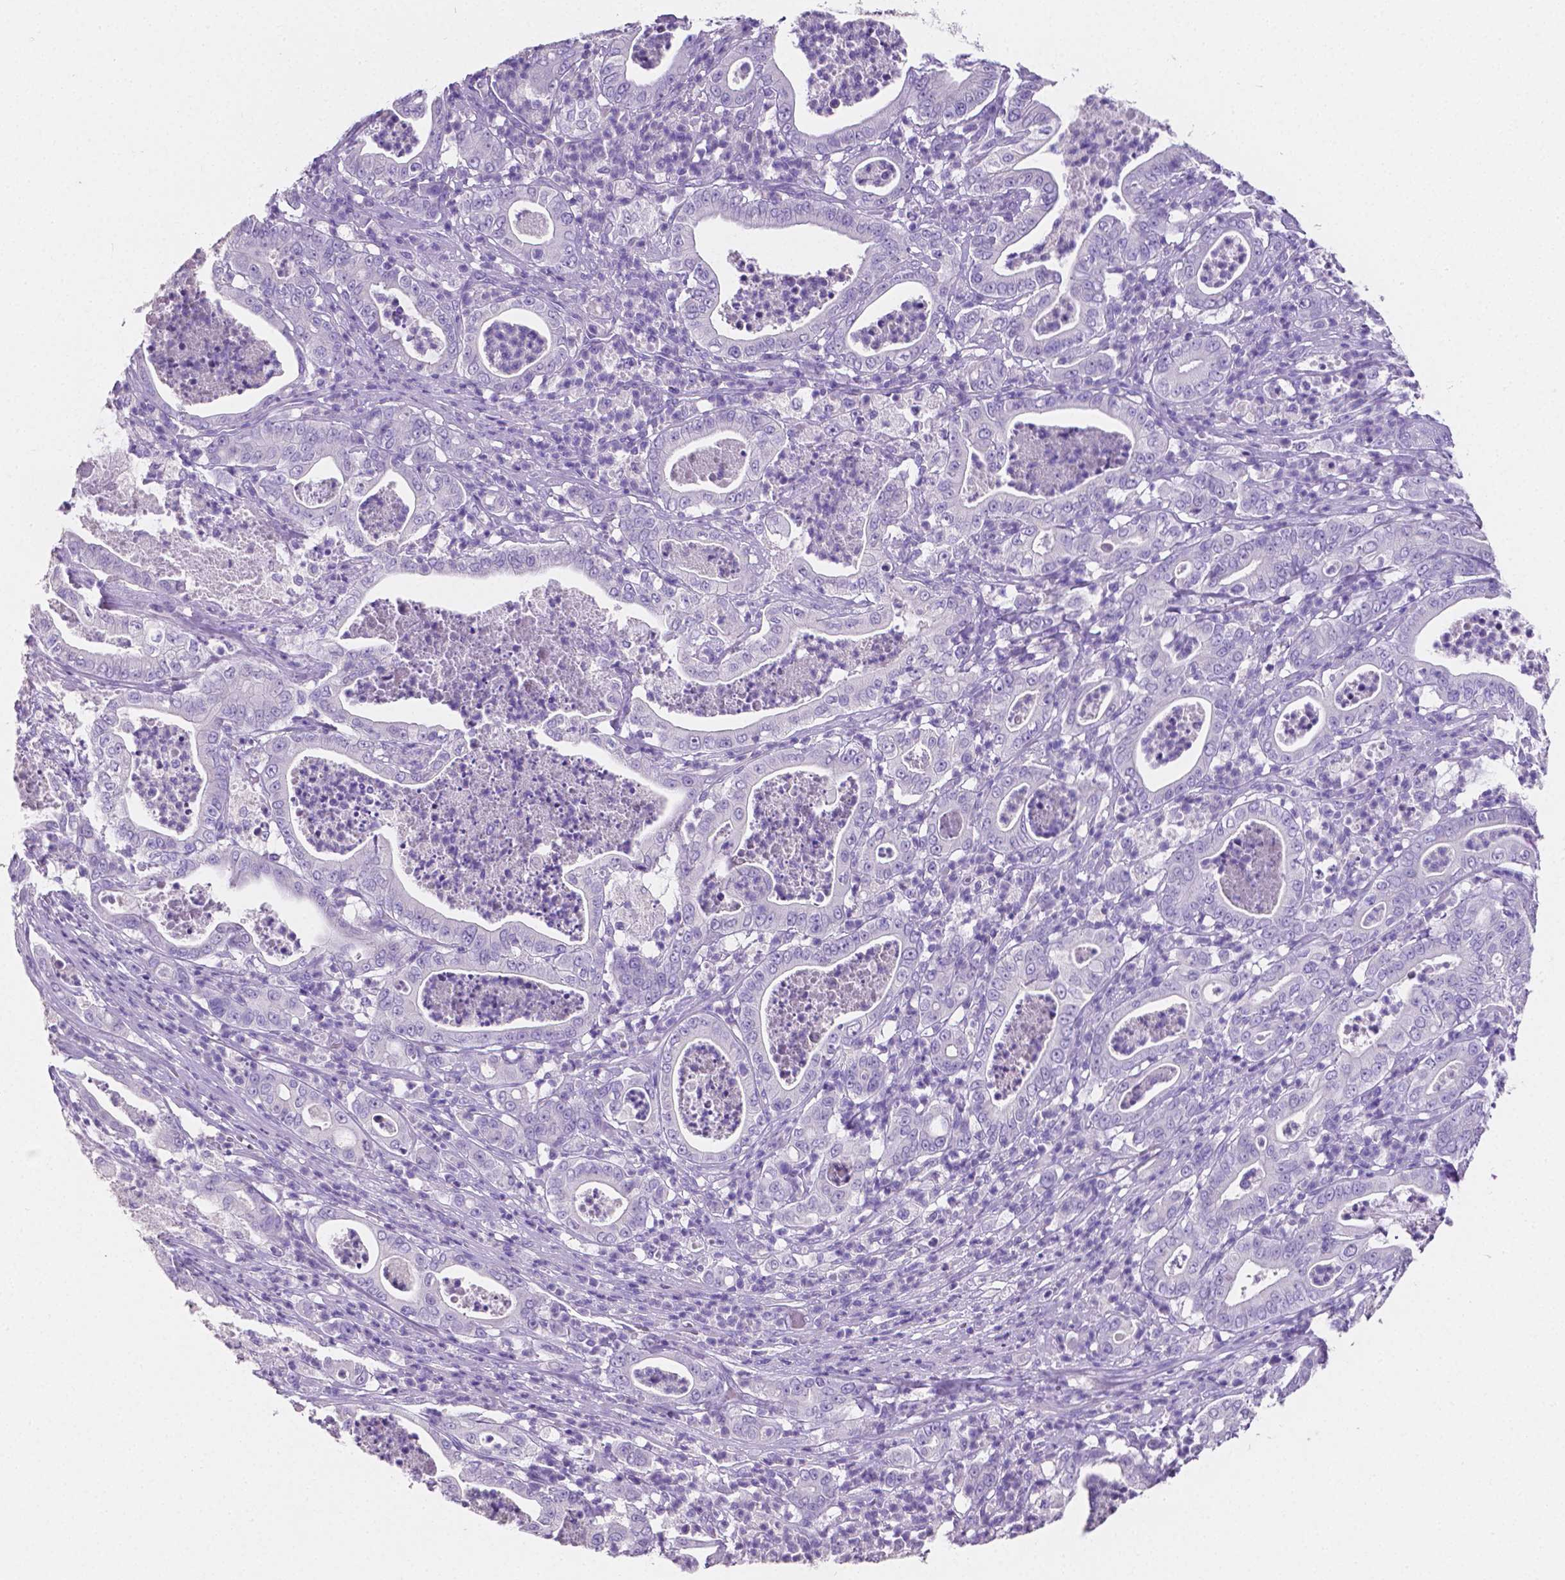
{"staining": {"intensity": "negative", "quantity": "none", "location": "none"}, "tissue": "pancreatic cancer", "cell_type": "Tumor cells", "image_type": "cancer", "snomed": [{"axis": "morphology", "description": "Adenocarcinoma, NOS"}, {"axis": "topography", "description": "Pancreas"}], "caption": "There is no significant staining in tumor cells of pancreatic adenocarcinoma.", "gene": "SLC22A2", "patient": {"sex": "male", "age": 71}}